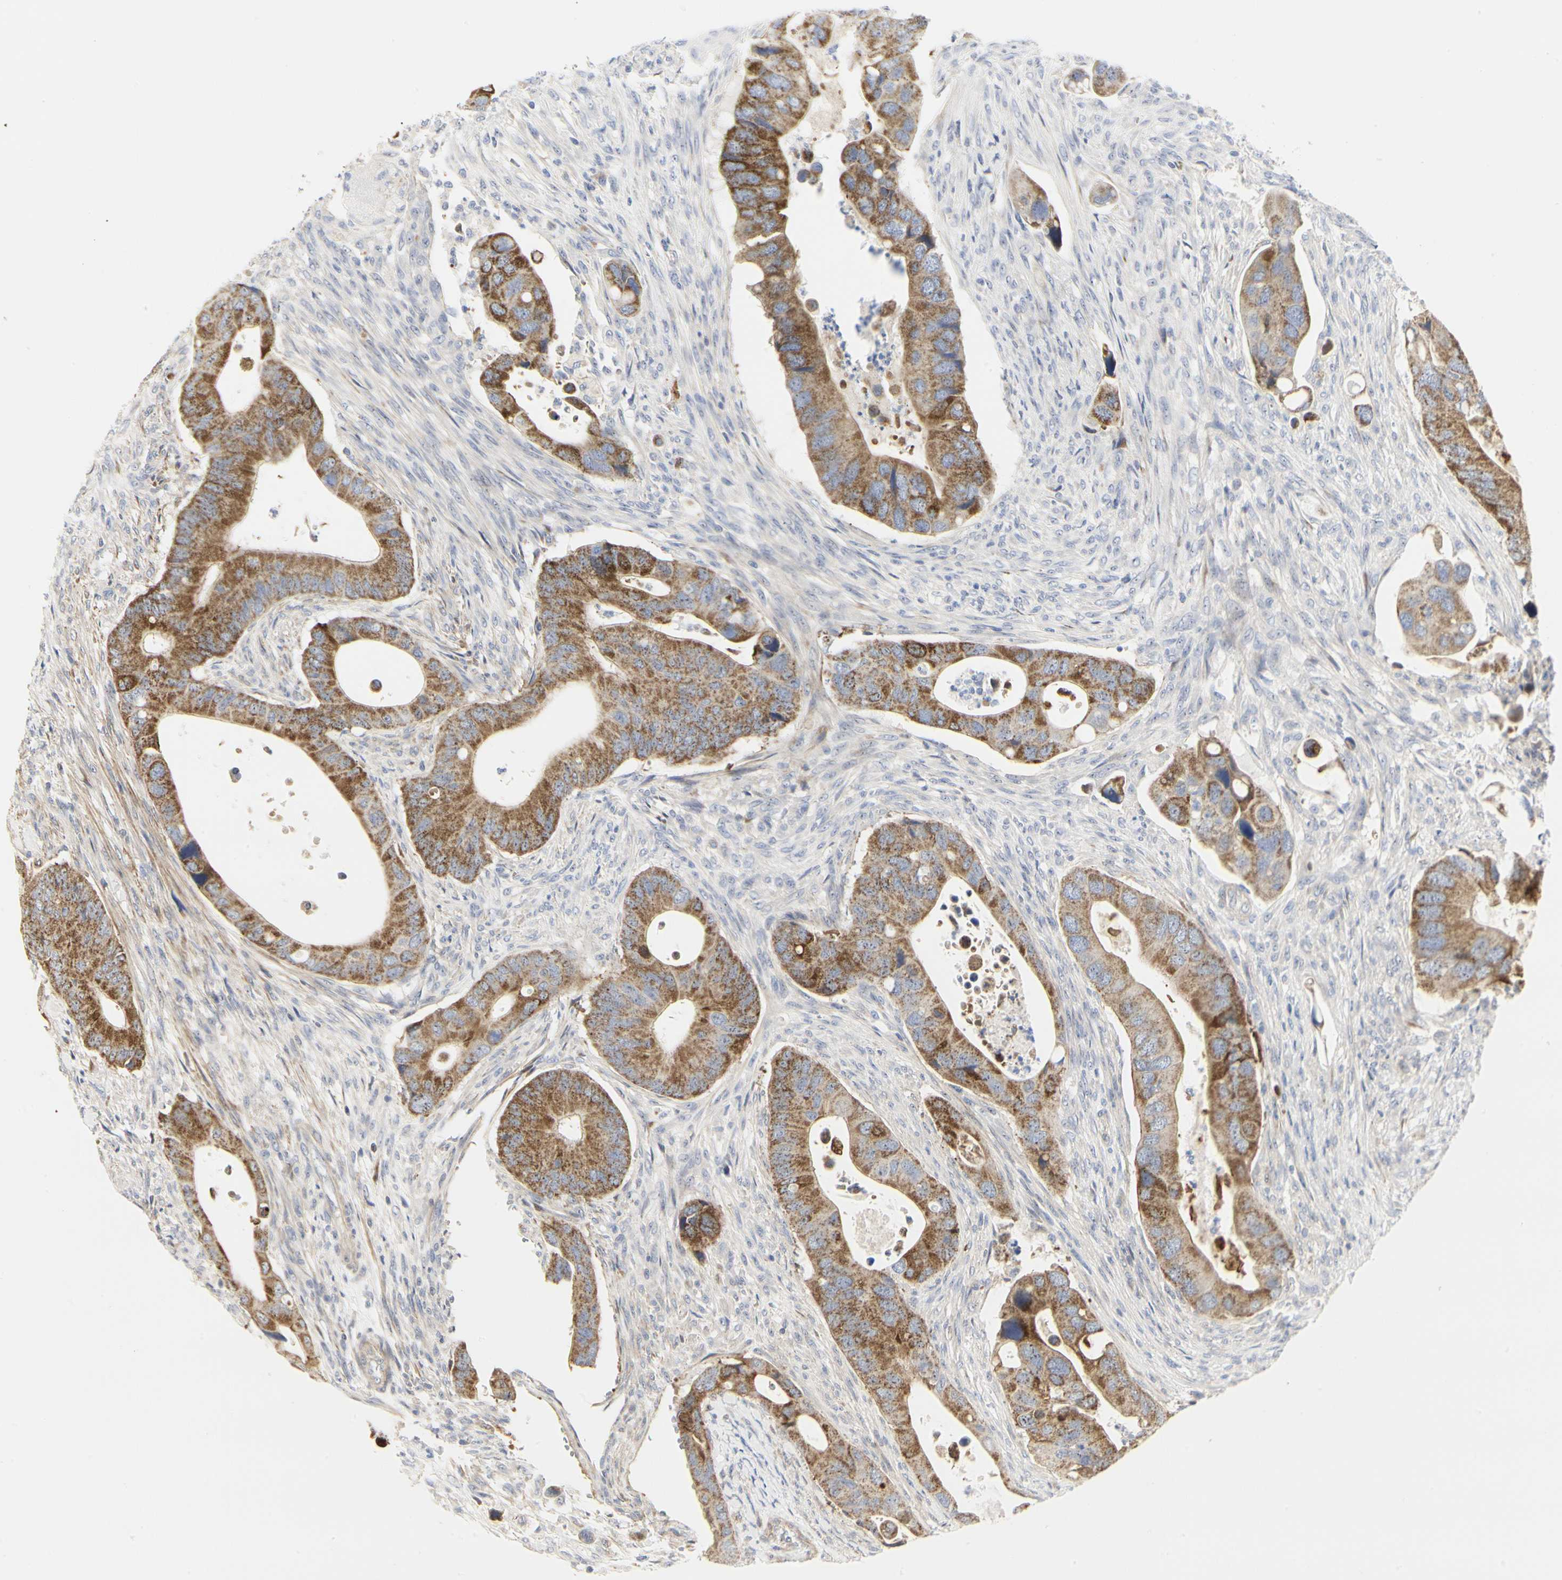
{"staining": {"intensity": "moderate", "quantity": ">75%", "location": "cytoplasmic/membranous"}, "tissue": "colorectal cancer", "cell_type": "Tumor cells", "image_type": "cancer", "snomed": [{"axis": "morphology", "description": "Adenocarcinoma, NOS"}, {"axis": "topography", "description": "Rectum"}], "caption": "Human colorectal cancer (adenocarcinoma) stained with a protein marker shows moderate staining in tumor cells.", "gene": "SHANK2", "patient": {"sex": "female", "age": 57}}